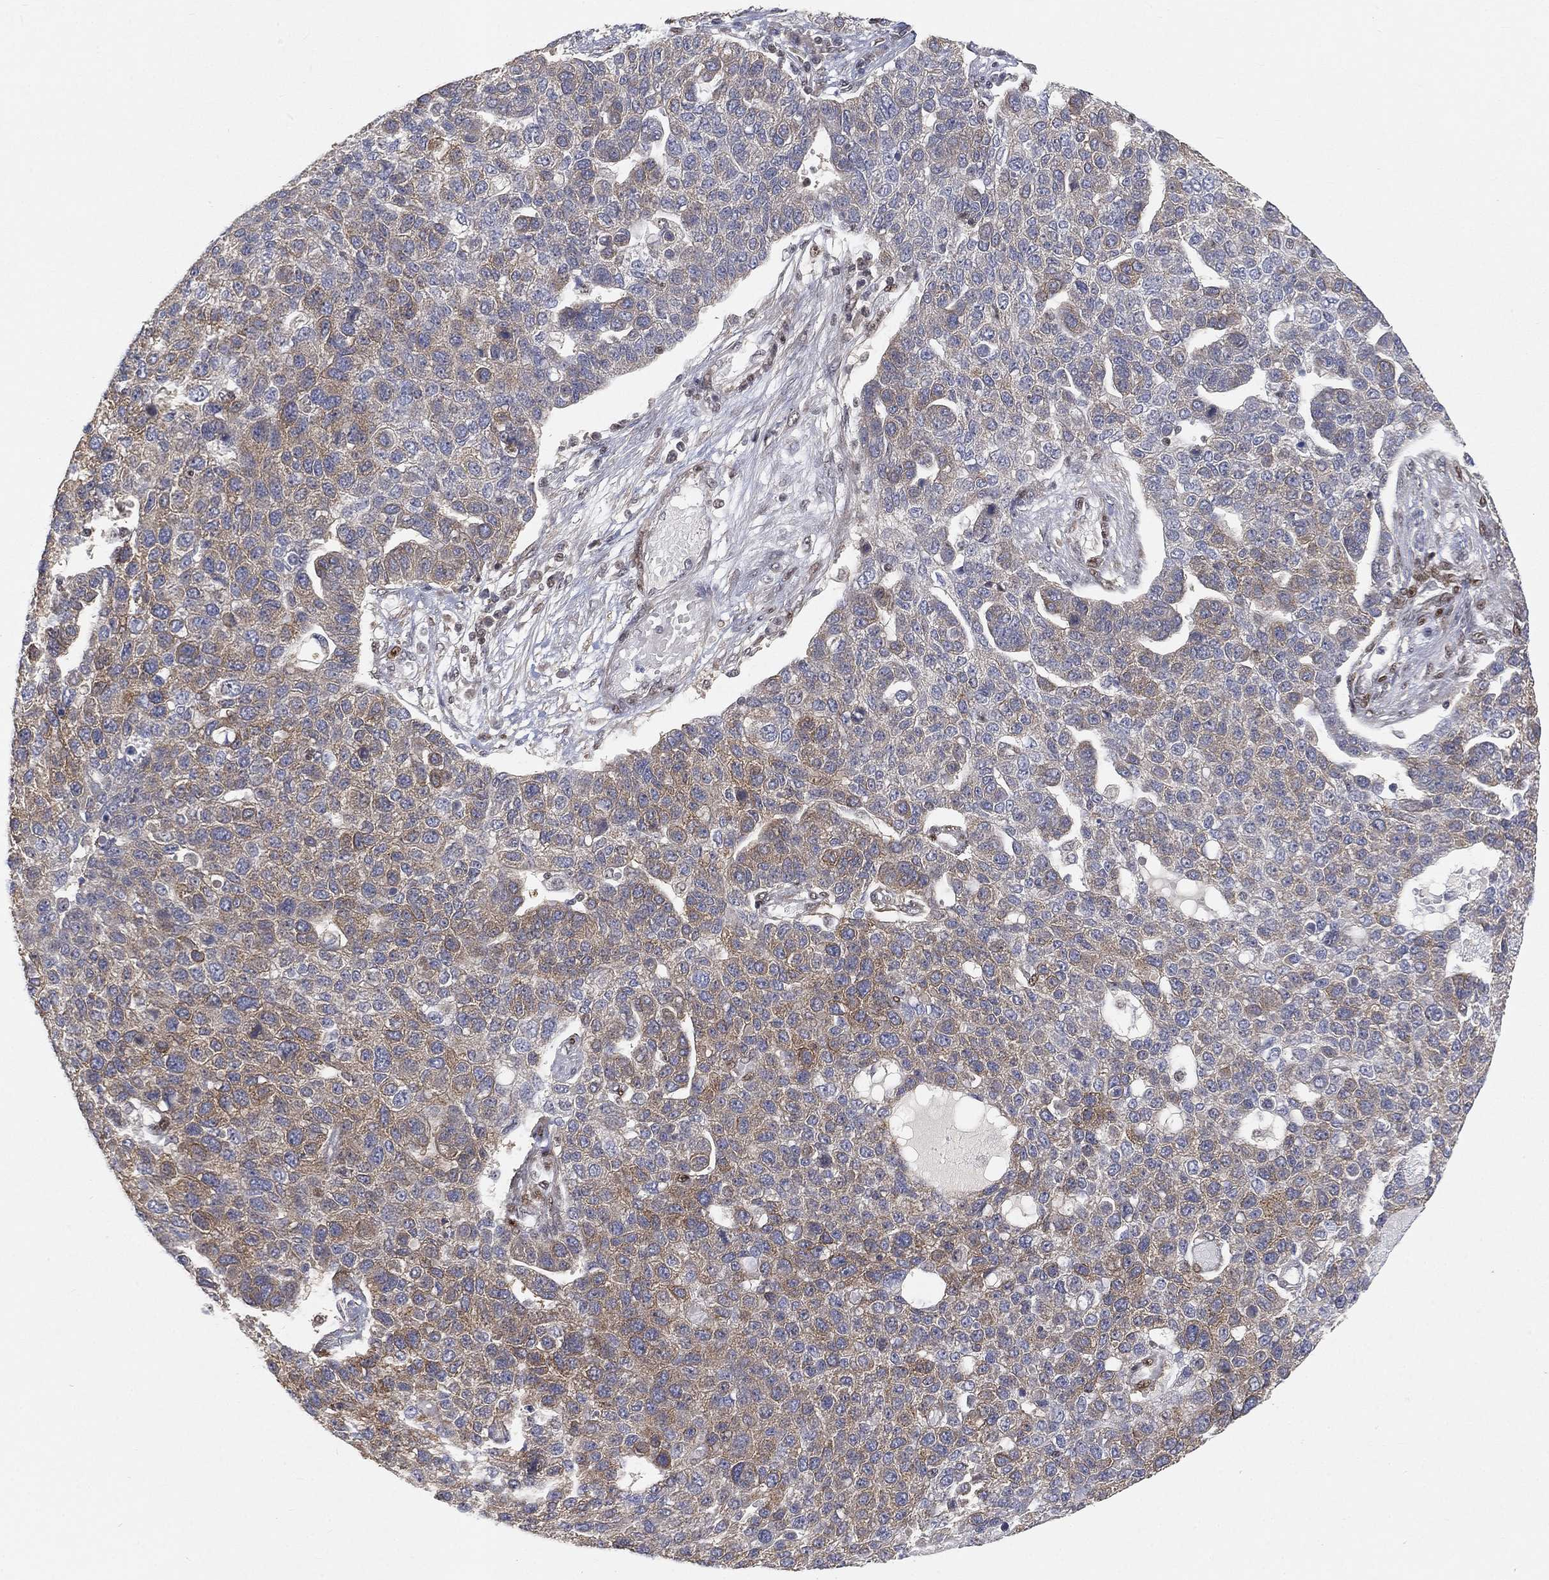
{"staining": {"intensity": "weak", "quantity": "<25%", "location": "cytoplasmic/membranous"}, "tissue": "pancreatic cancer", "cell_type": "Tumor cells", "image_type": "cancer", "snomed": [{"axis": "morphology", "description": "Adenocarcinoma, NOS"}, {"axis": "topography", "description": "Pancreas"}], "caption": "DAB immunohistochemical staining of human pancreatic cancer exhibits no significant staining in tumor cells.", "gene": "CRTC3", "patient": {"sex": "female", "age": 61}}